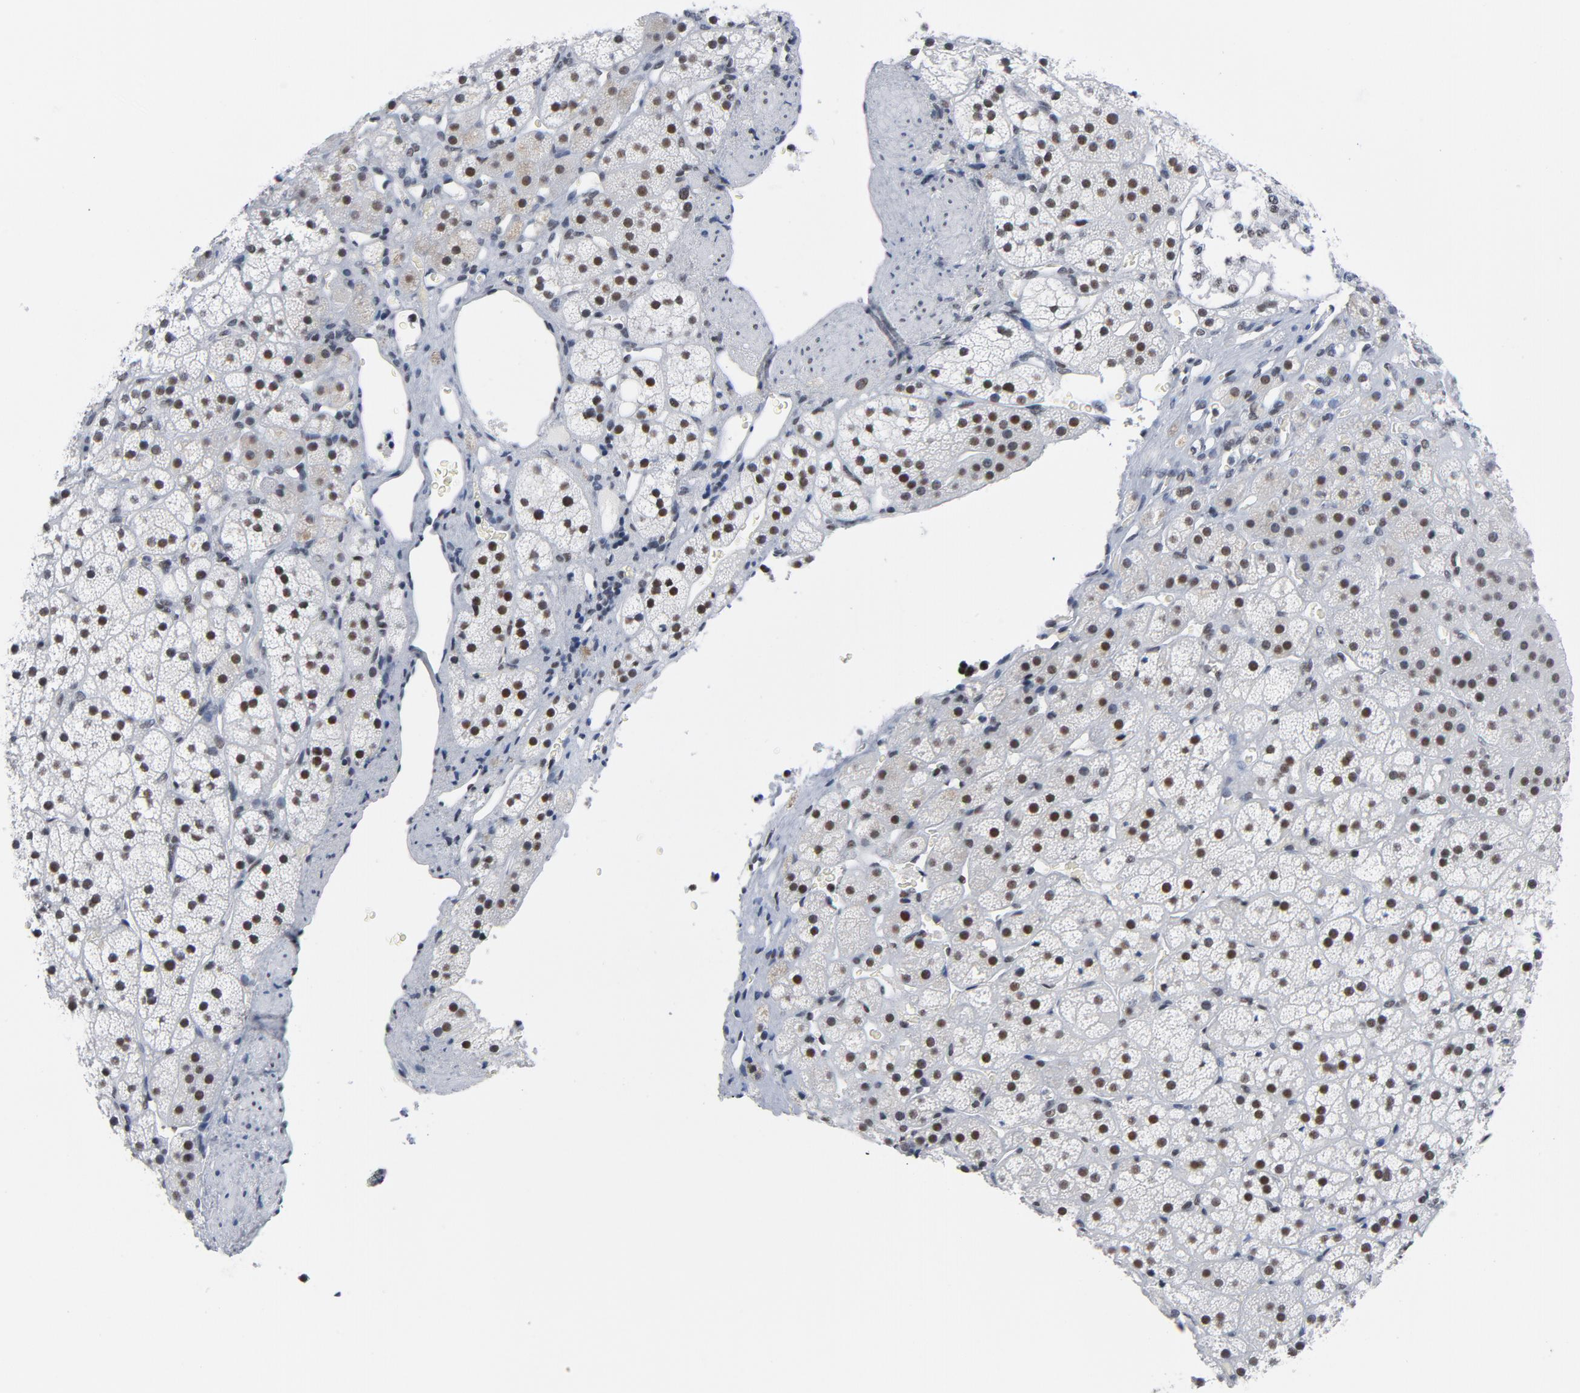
{"staining": {"intensity": "strong", "quantity": "25%-75%", "location": "nuclear"}, "tissue": "adrenal gland", "cell_type": "Glandular cells", "image_type": "normal", "snomed": [{"axis": "morphology", "description": "Normal tissue, NOS"}, {"axis": "topography", "description": "Adrenal gland"}], "caption": "A high-resolution image shows immunohistochemistry staining of normal adrenal gland, which shows strong nuclear staining in about 25%-75% of glandular cells.", "gene": "CSTF2", "patient": {"sex": "female", "age": 44}}